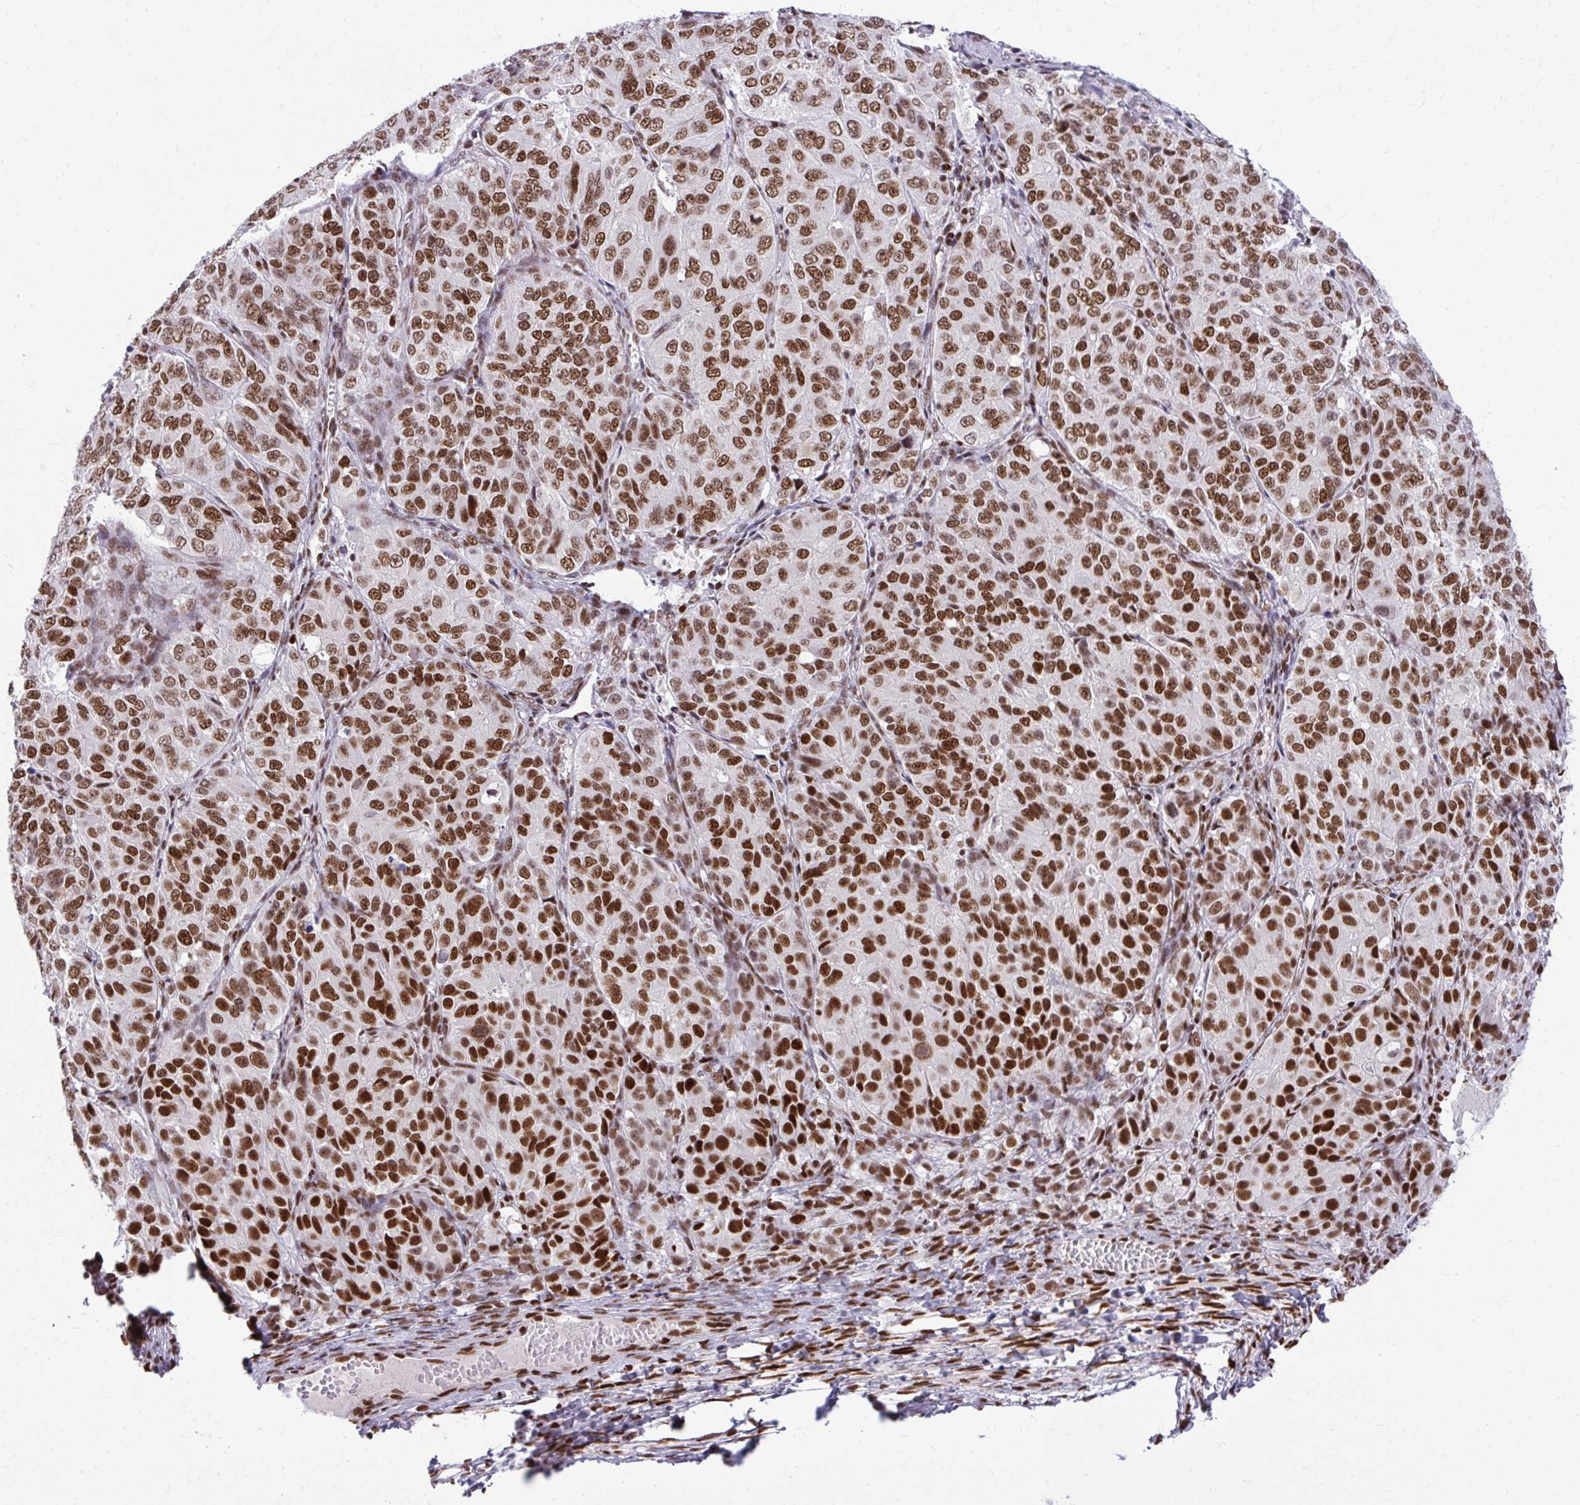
{"staining": {"intensity": "strong", "quantity": ">75%", "location": "nuclear"}, "tissue": "ovarian cancer", "cell_type": "Tumor cells", "image_type": "cancer", "snomed": [{"axis": "morphology", "description": "Carcinoma, endometroid"}, {"axis": "topography", "description": "Ovary"}], "caption": "High-magnification brightfield microscopy of ovarian cancer stained with DAB (3,3'-diaminobenzidine) (brown) and counterstained with hematoxylin (blue). tumor cells exhibit strong nuclear positivity is identified in about>75% of cells. (DAB (3,3'-diaminobenzidine) IHC, brown staining for protein, blue staining for nuclei).", "gene": "CDYL", "patient": {"sex": "female", "age": 51}}